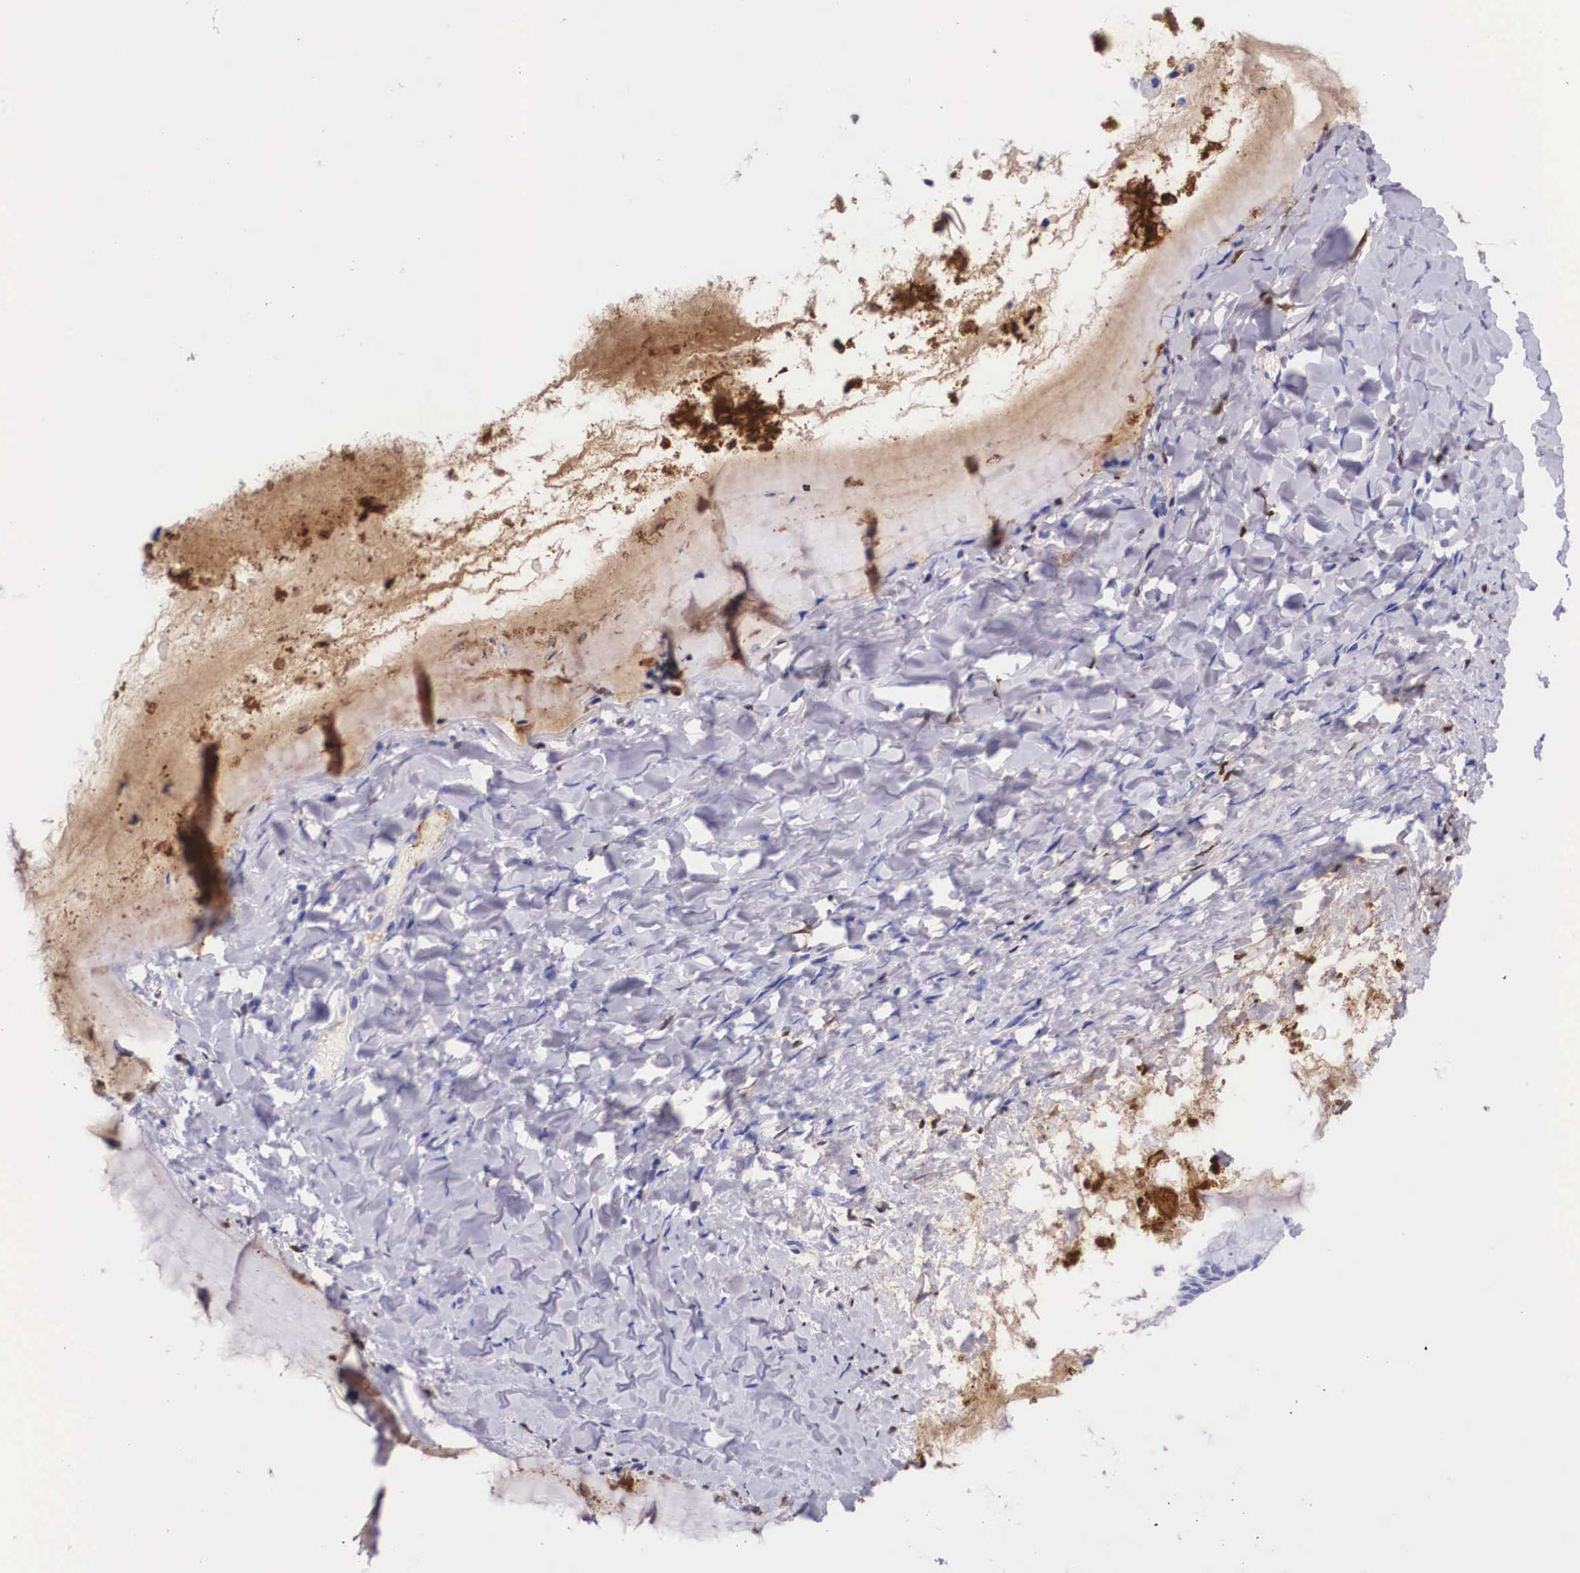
{"staining": {"intensity": "negative", "quantity": "none", "location": "none"}, "tissue": "ovarian cancer", "cell_type": "Tumor cells", "image_type": "cancer", "snomed": [{"axis": "morphology", "description": "Cystadenocarcinoma, mucinous, NOS"}, {"axis": "topography", "description": "Ovary"}], "caption": "Immunohistochemical staining of ovarian cancer (mucinous cystadenocarcinoma) displays no significant expression in tumor cells.", "gene": "PLG", "patient": {"sex": "female", "age": 41}}